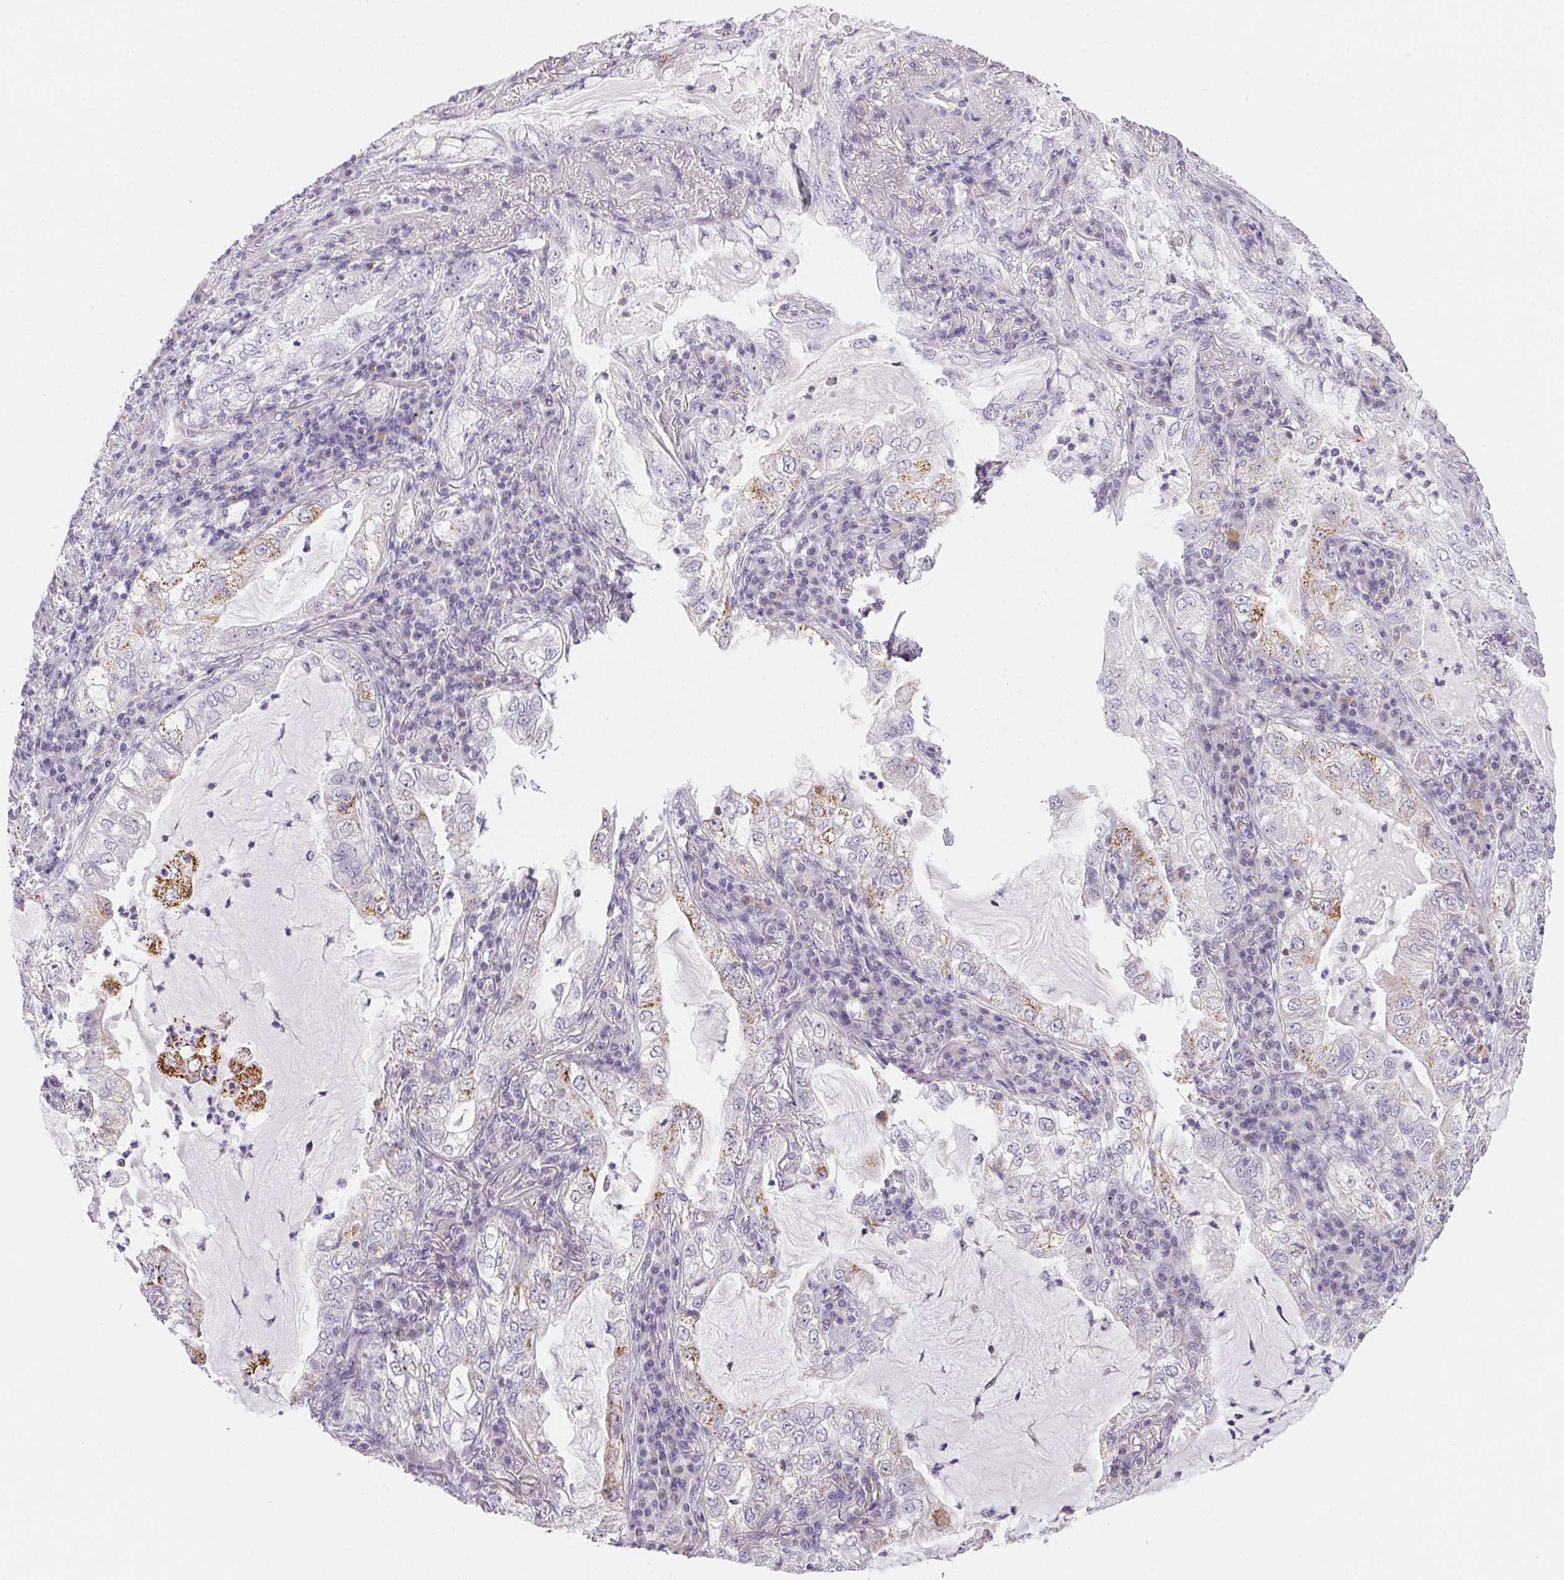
{"staining": {"intensity": "weak", "quantity": "<25%", "location": "cytoplasmic/membranous"}, "tissue": "lung cancer", "cell_type": "Tumor cells", "image_type": "cancer", "snomed": [{"axis": "morphology", "description": "Adenocarcinoma, NOS"}, {"axis": "topography", "description": "Lung"}], "caption": "Immunohistochemistry (IHC) histopathology image of human lung adenocarcinoma stained for a protein (brown), which exhibits no staining in tumor cells.", "gene": "GIPC2", "patient": {"sex": "female", "age": 73}}